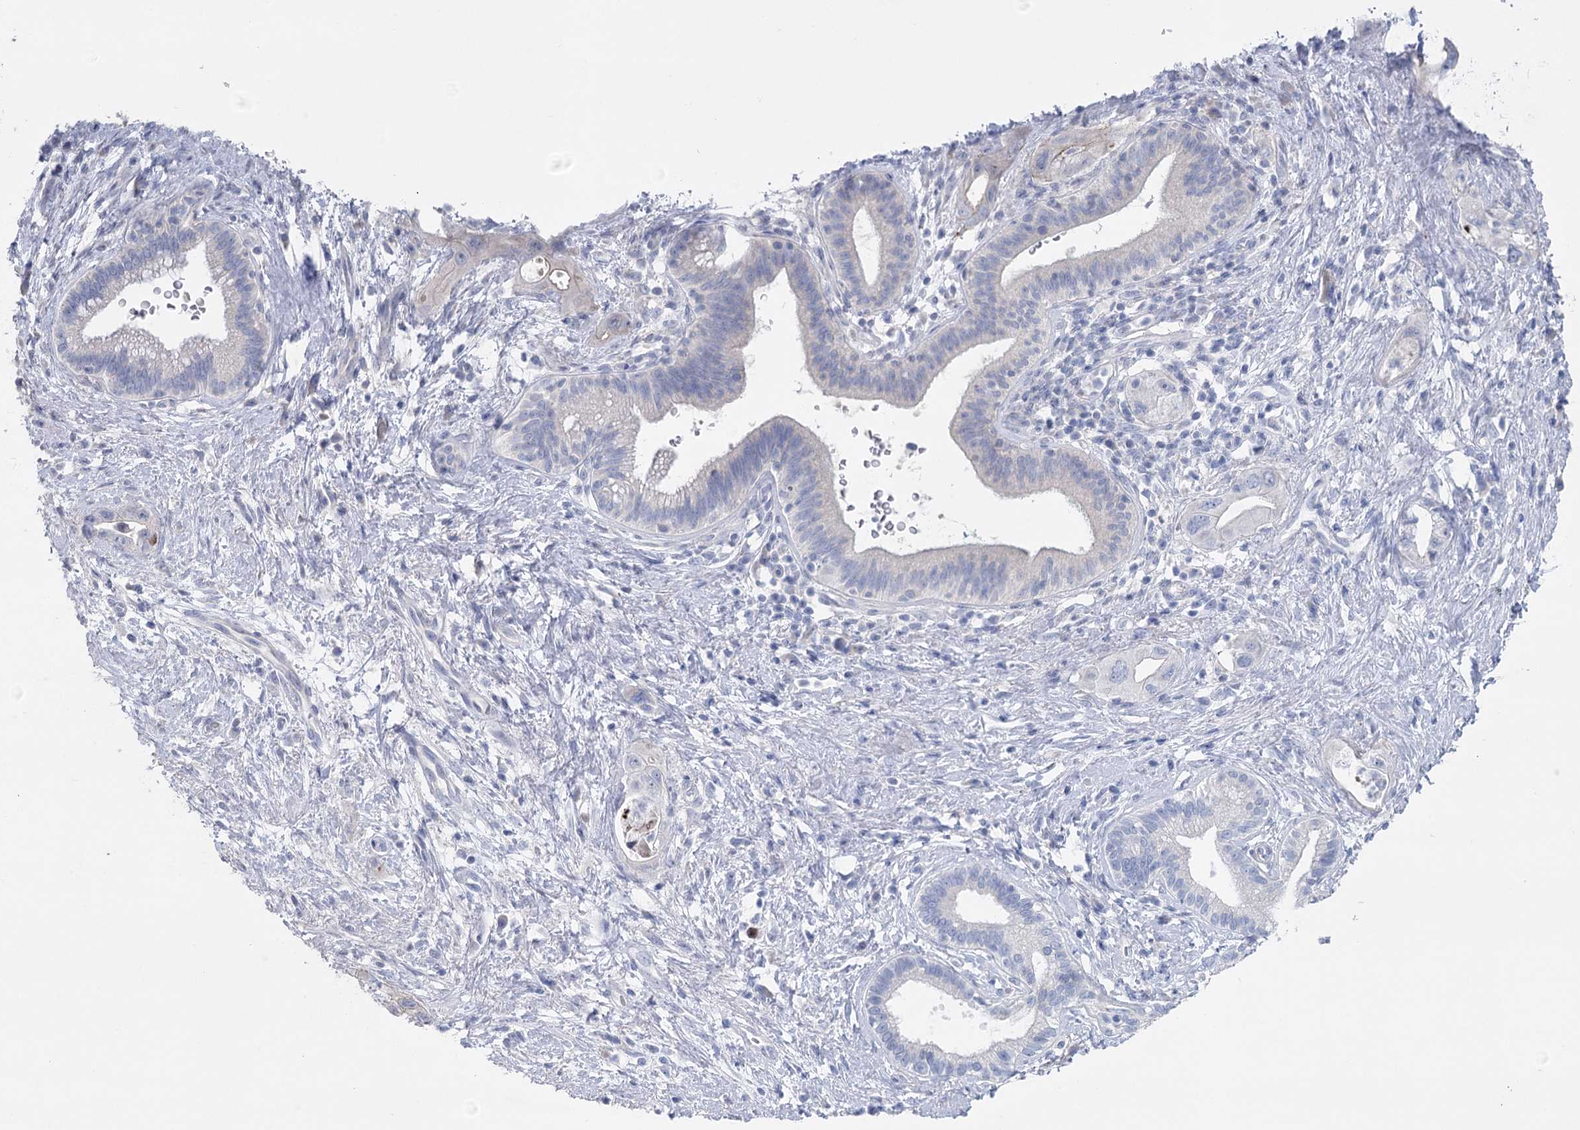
{"staining": {"intensity": "negative", "quantity": "none", "location": "none"}, "tissue": "pancreatic cancer", "cell_type": "Tumor cells", "image_type": "cancer", "snomed": [{"axis": "morphology", "description": "Adenocarcinoma, NOS"}, {"axis": "topography", "description": "Pancreas"}], "caption": "Tumor cells show no significant protein positivity in adenocarcinoma (pancreatic). The staining is performed using DAB brown chromogen with nuclei counter-stained in using hematoxylin.", "gene": "WDR74", "patient": {"sex": "female", "age": 73}}